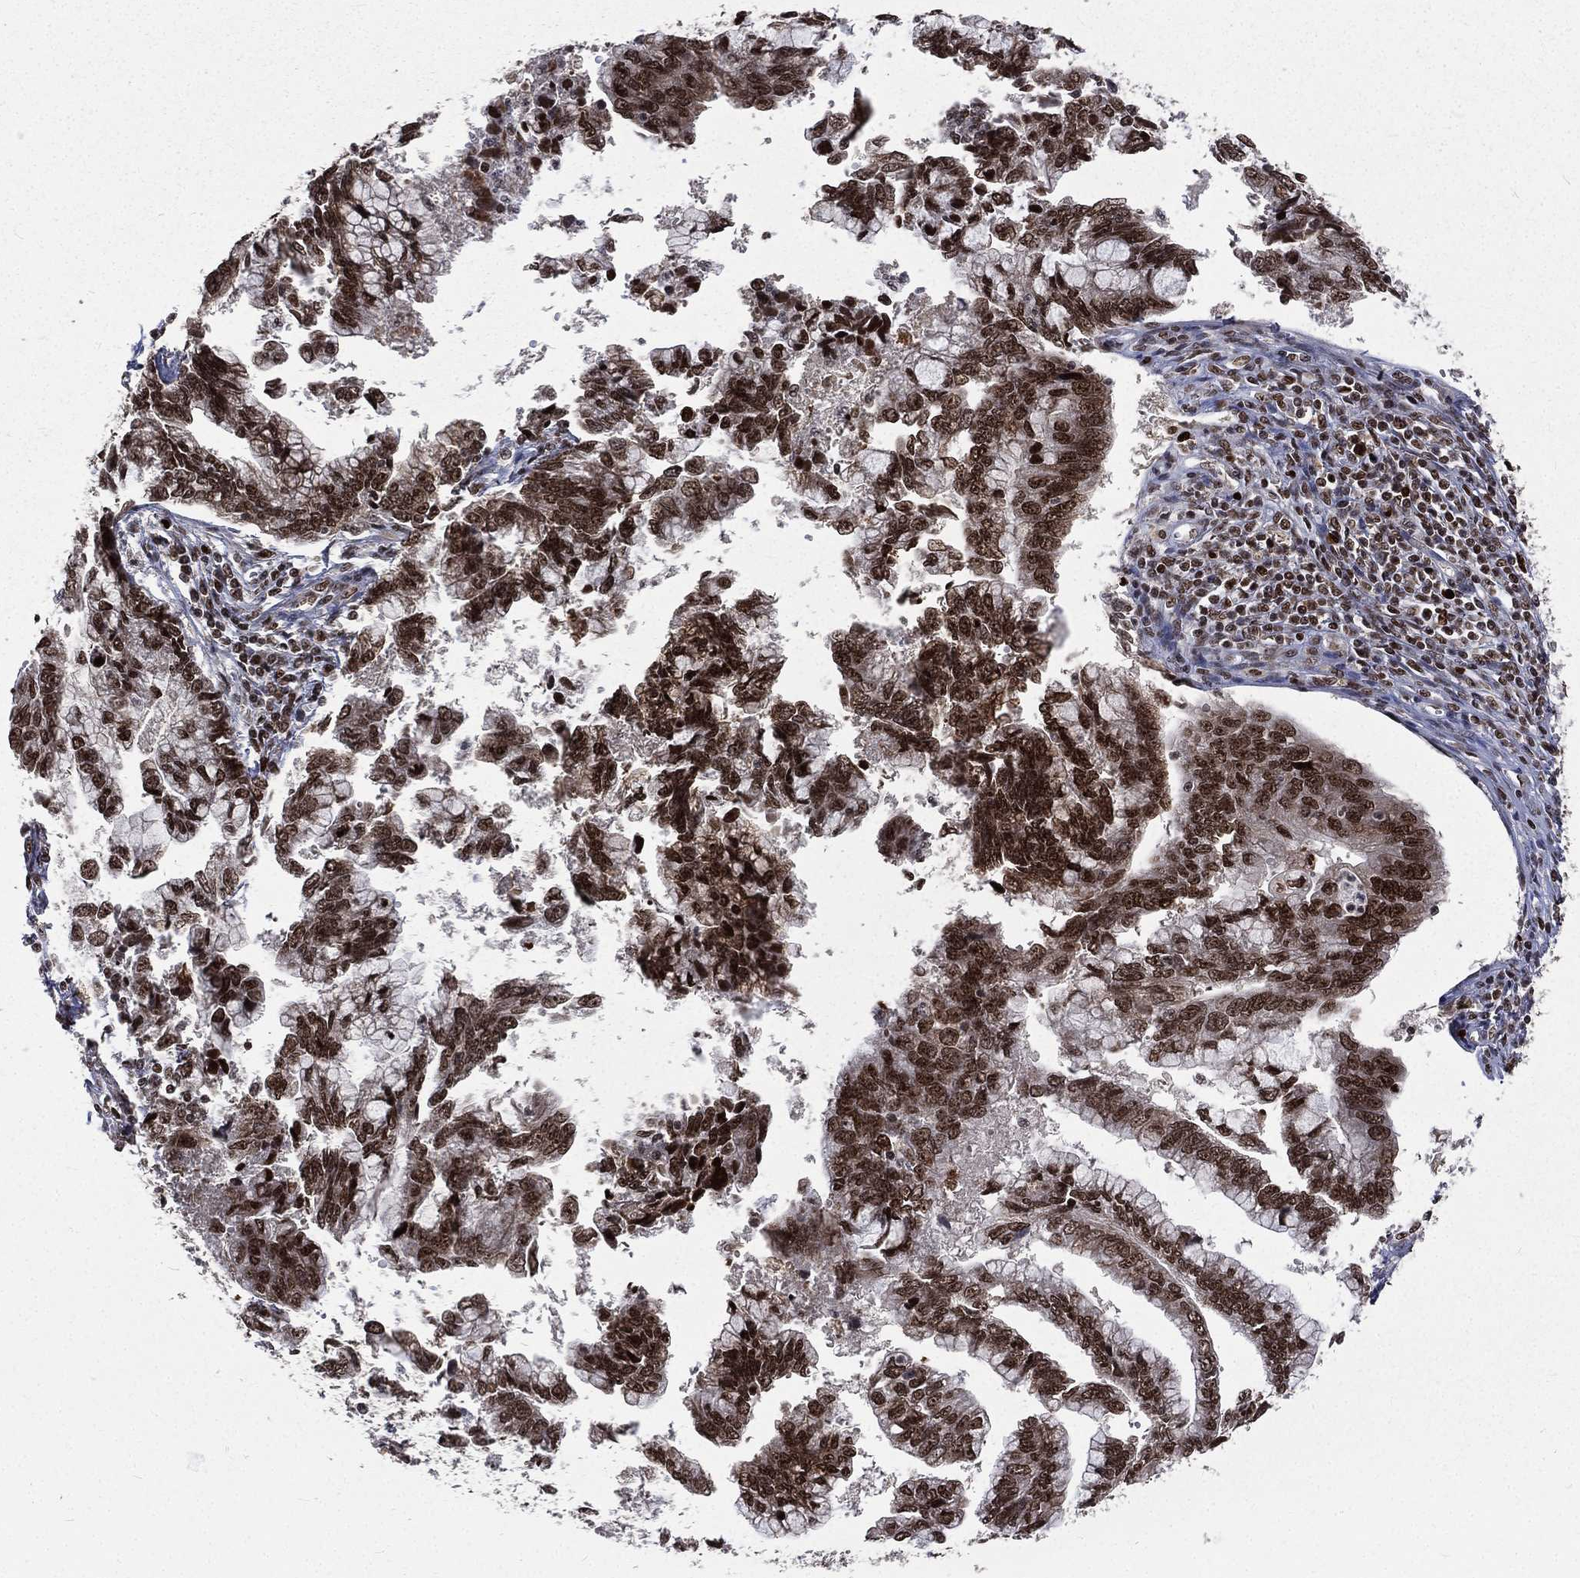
{"staining": {"intensity": "strong", "quantity": ">75%", "location": "nuclear"}, "tissue": "cervical cancer", "cell_type": "Tumor cells", "image_type": "cancer", "snomed": [{"axis": "morphology", "description": "Adenocarcinoma, NOS"}, {"axis": "topography", "description": "Cervix"}], "caption": "Cervical cancer stained with DAB IHC reveals high levels of strong nuclear expression in approximately >75% of tumor cells. Nuclei are stained in blue.", "gene": "POLB", "patient": {"sex": "female", "age": 44}}